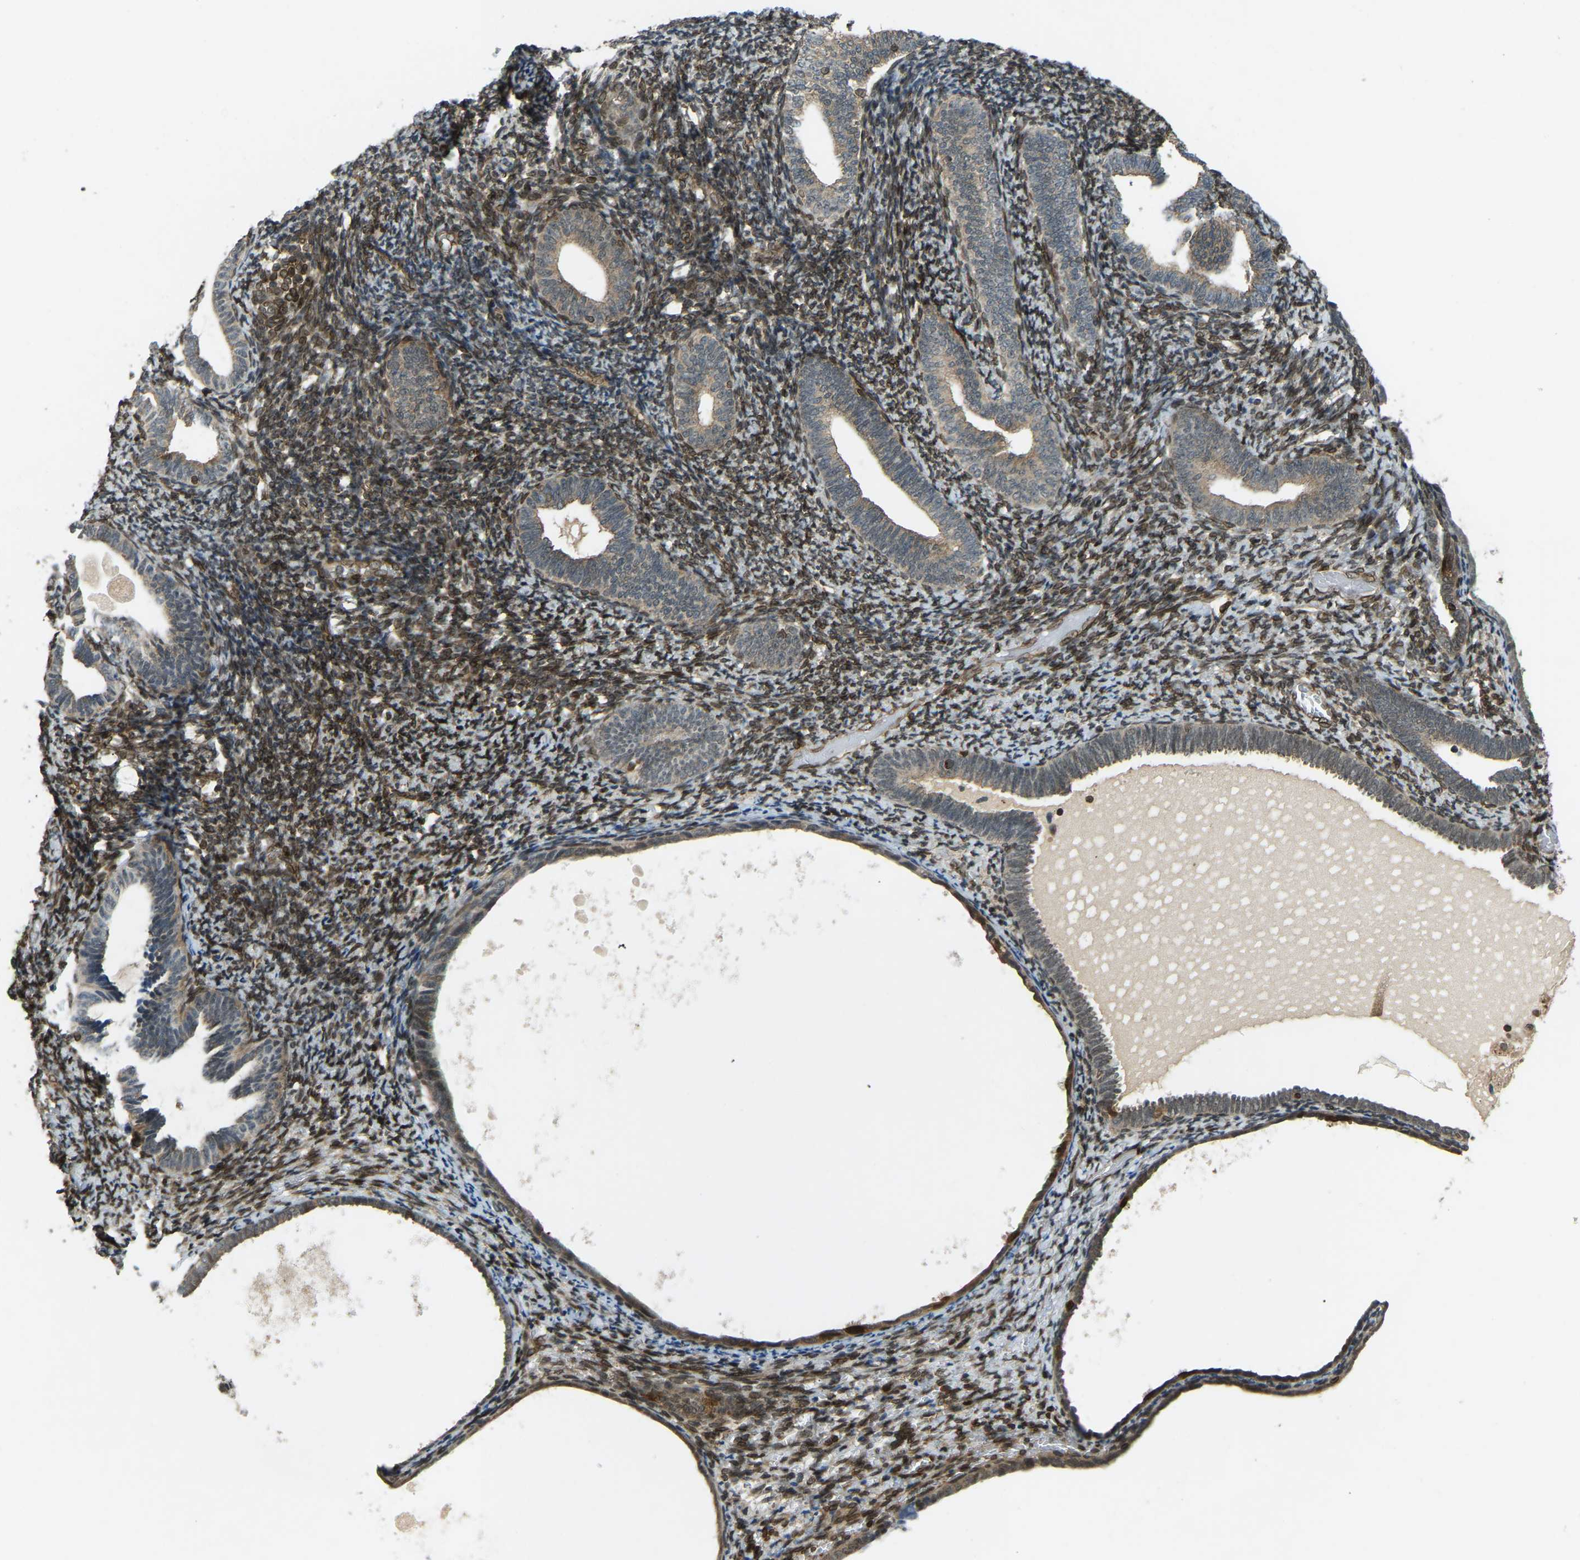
{"staining": {"intensity": "moderate", "quantity": "25%-75%", "location": "cytoplasmic/membranous,nuclear"}, "tissue": "endometrium", "cell_type": "Cells in endometrial stroma", "image_type": "normal", "snomed": [{"axis": "morphology", "description": "Normal tissue, NOS"}, {"axis": "topography", "description": "Endometrium"}], "caption": "Cells in endometrial stroma show medium levels of moderate cytoplasmic/membranous,nuclear positivity in about 25%-75% of cells in unremarkable human endometrium.", "gene": "SYNE1", "patient": {"sex": "female", "age": 66}}